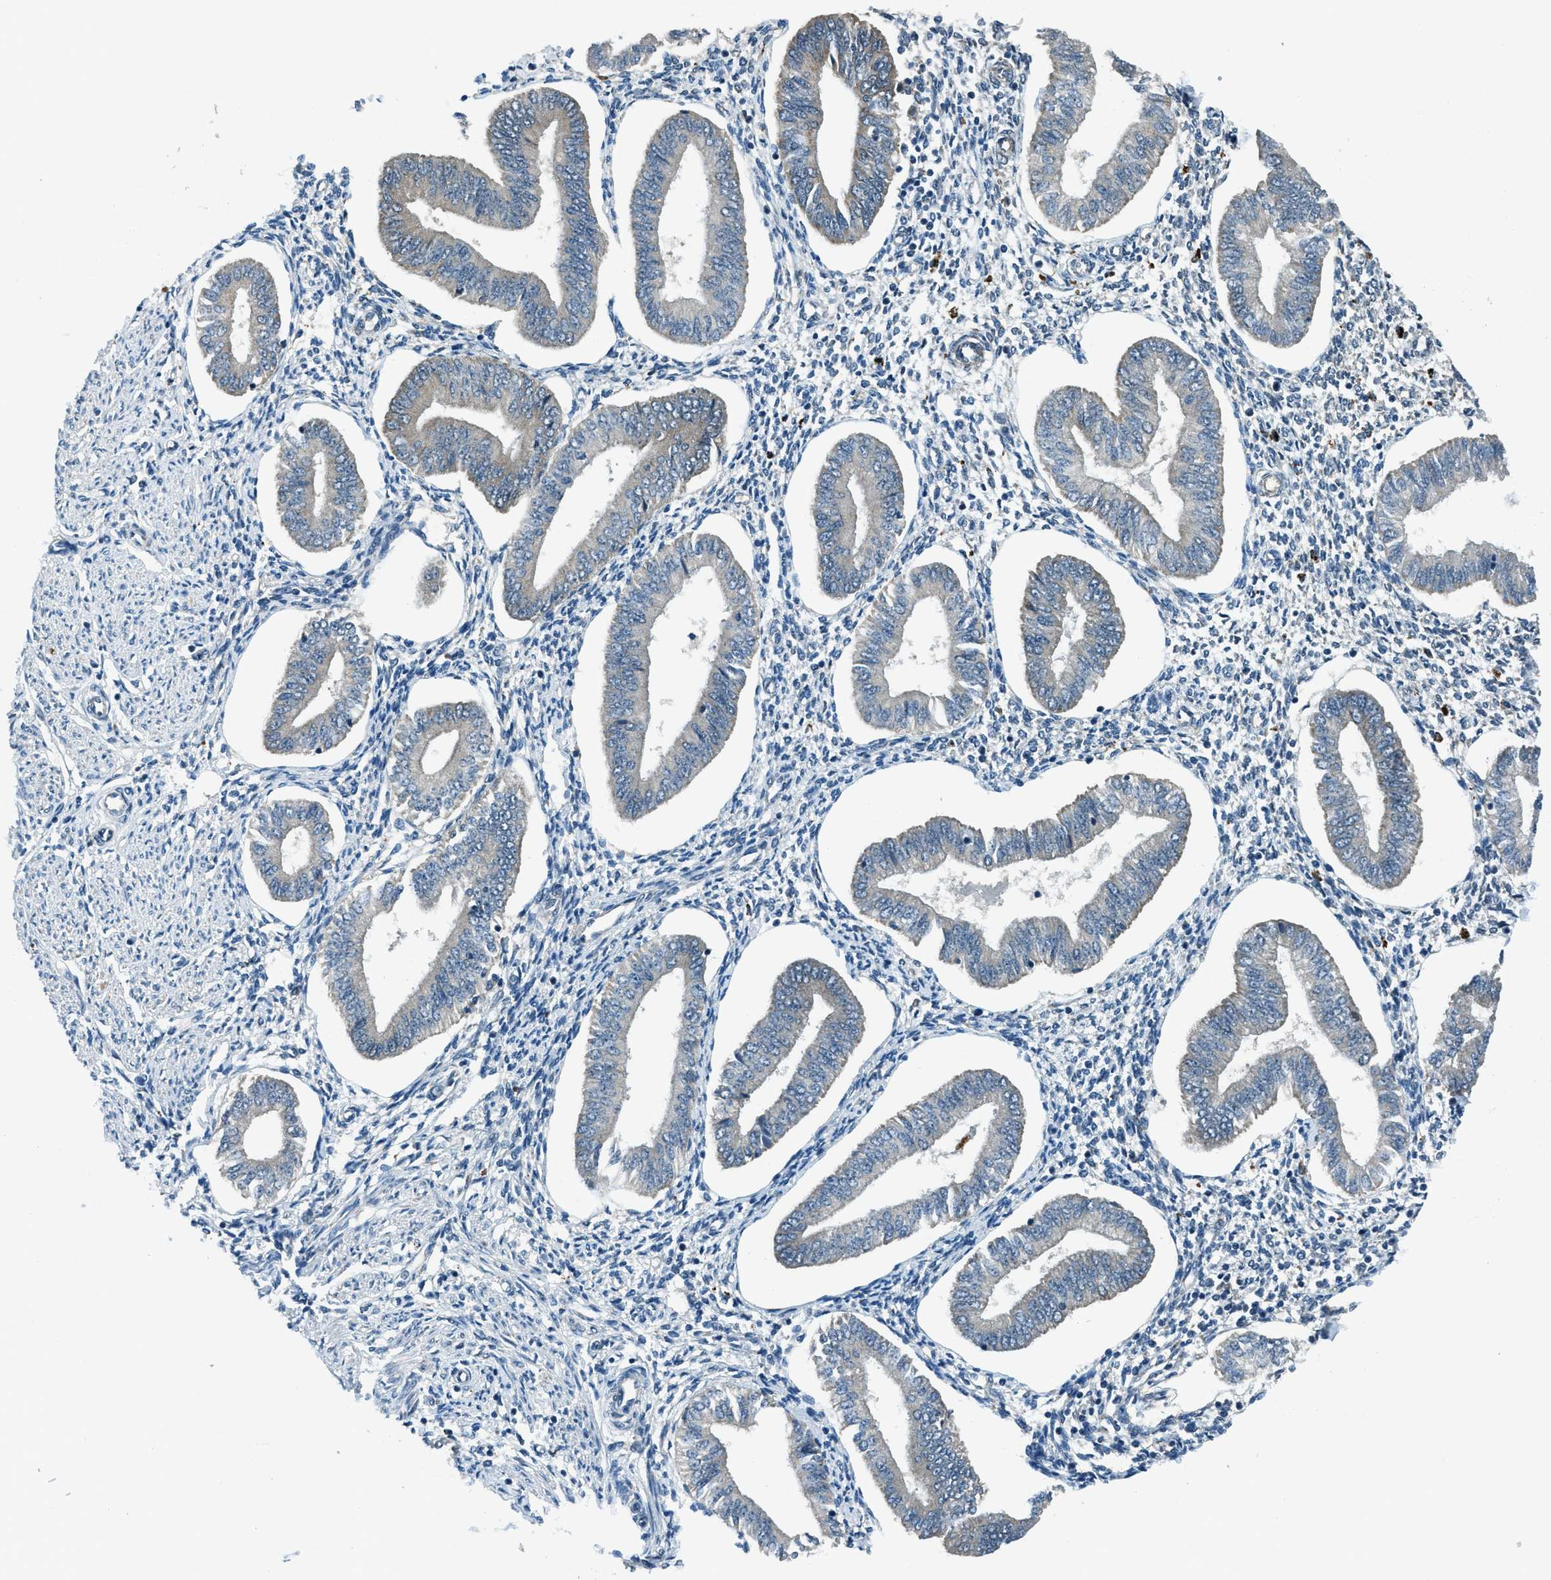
{"staining": {"intensity": "negative", "quantity": "none", "location": "none"}, "tissue": "endometrium", "cell_type": "Cells in endometrial stroma", "image_type": "normal", "snomed": [{"axis": "morphology", "description": "Normal tissue, NOS"}, {"axis": "topography", "description": "Endometrium"}], "caption": "Immunohistochemical staining of unremarkable endometrium reveals no significant expression in cells in endometrial stroma.", "gene": "GINM1", "patient": {"sex": "female", "age": 50}}